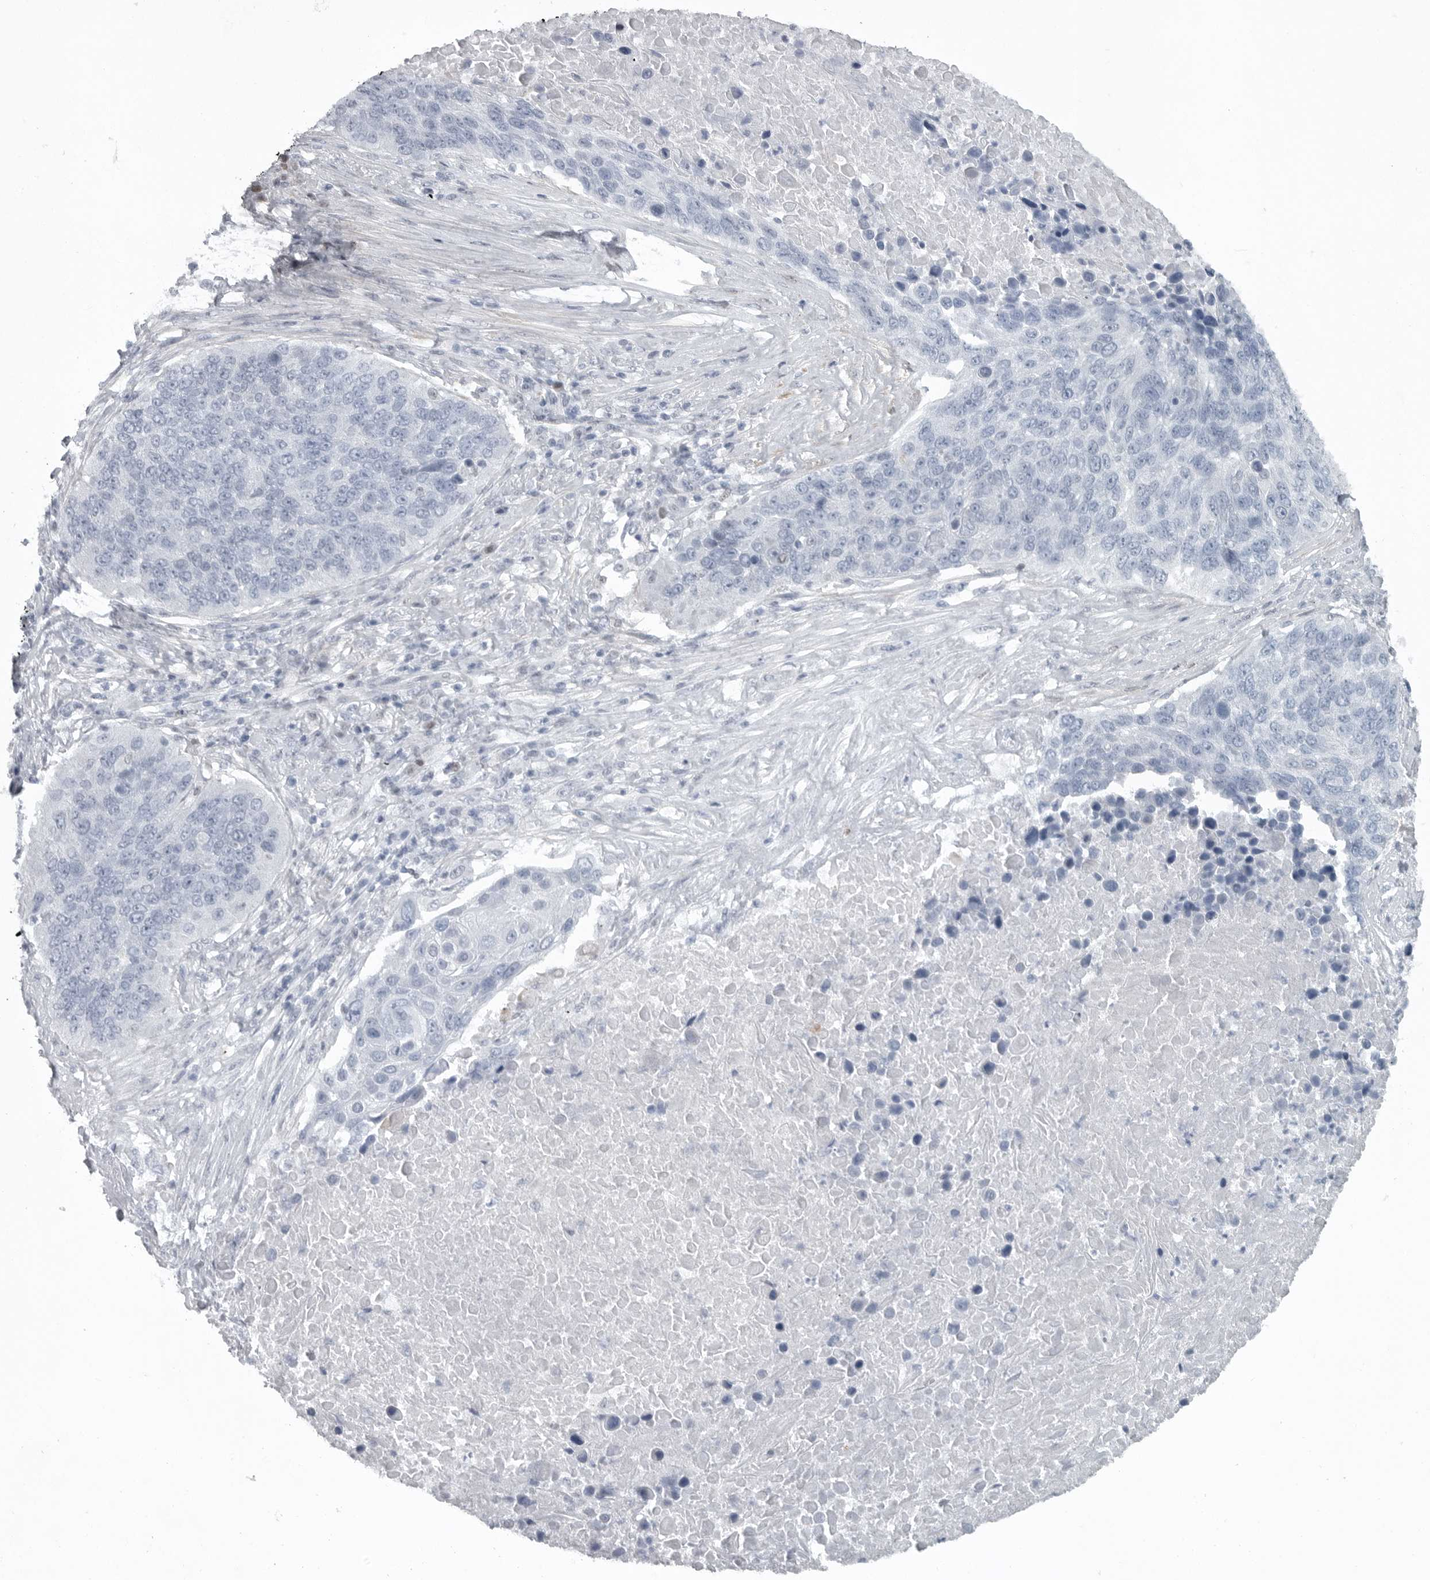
{"staining": {"intensity": "negative", "quantity": "none", "location": "none"}, "tissue": "lung cancer", "cell_type": "Tumor cells", "image_type": "cancer", "snomed": [{"axis": "morphology", "description": "Squamous cell carcinoma, NOS"}, {"axis": "topography", "description": "Lung"}], "caption": "Tumor cells show no significant protein staining in lung cancer.", "gene": "HMGN3", "patient": {"sex": "male", "age": 66}}